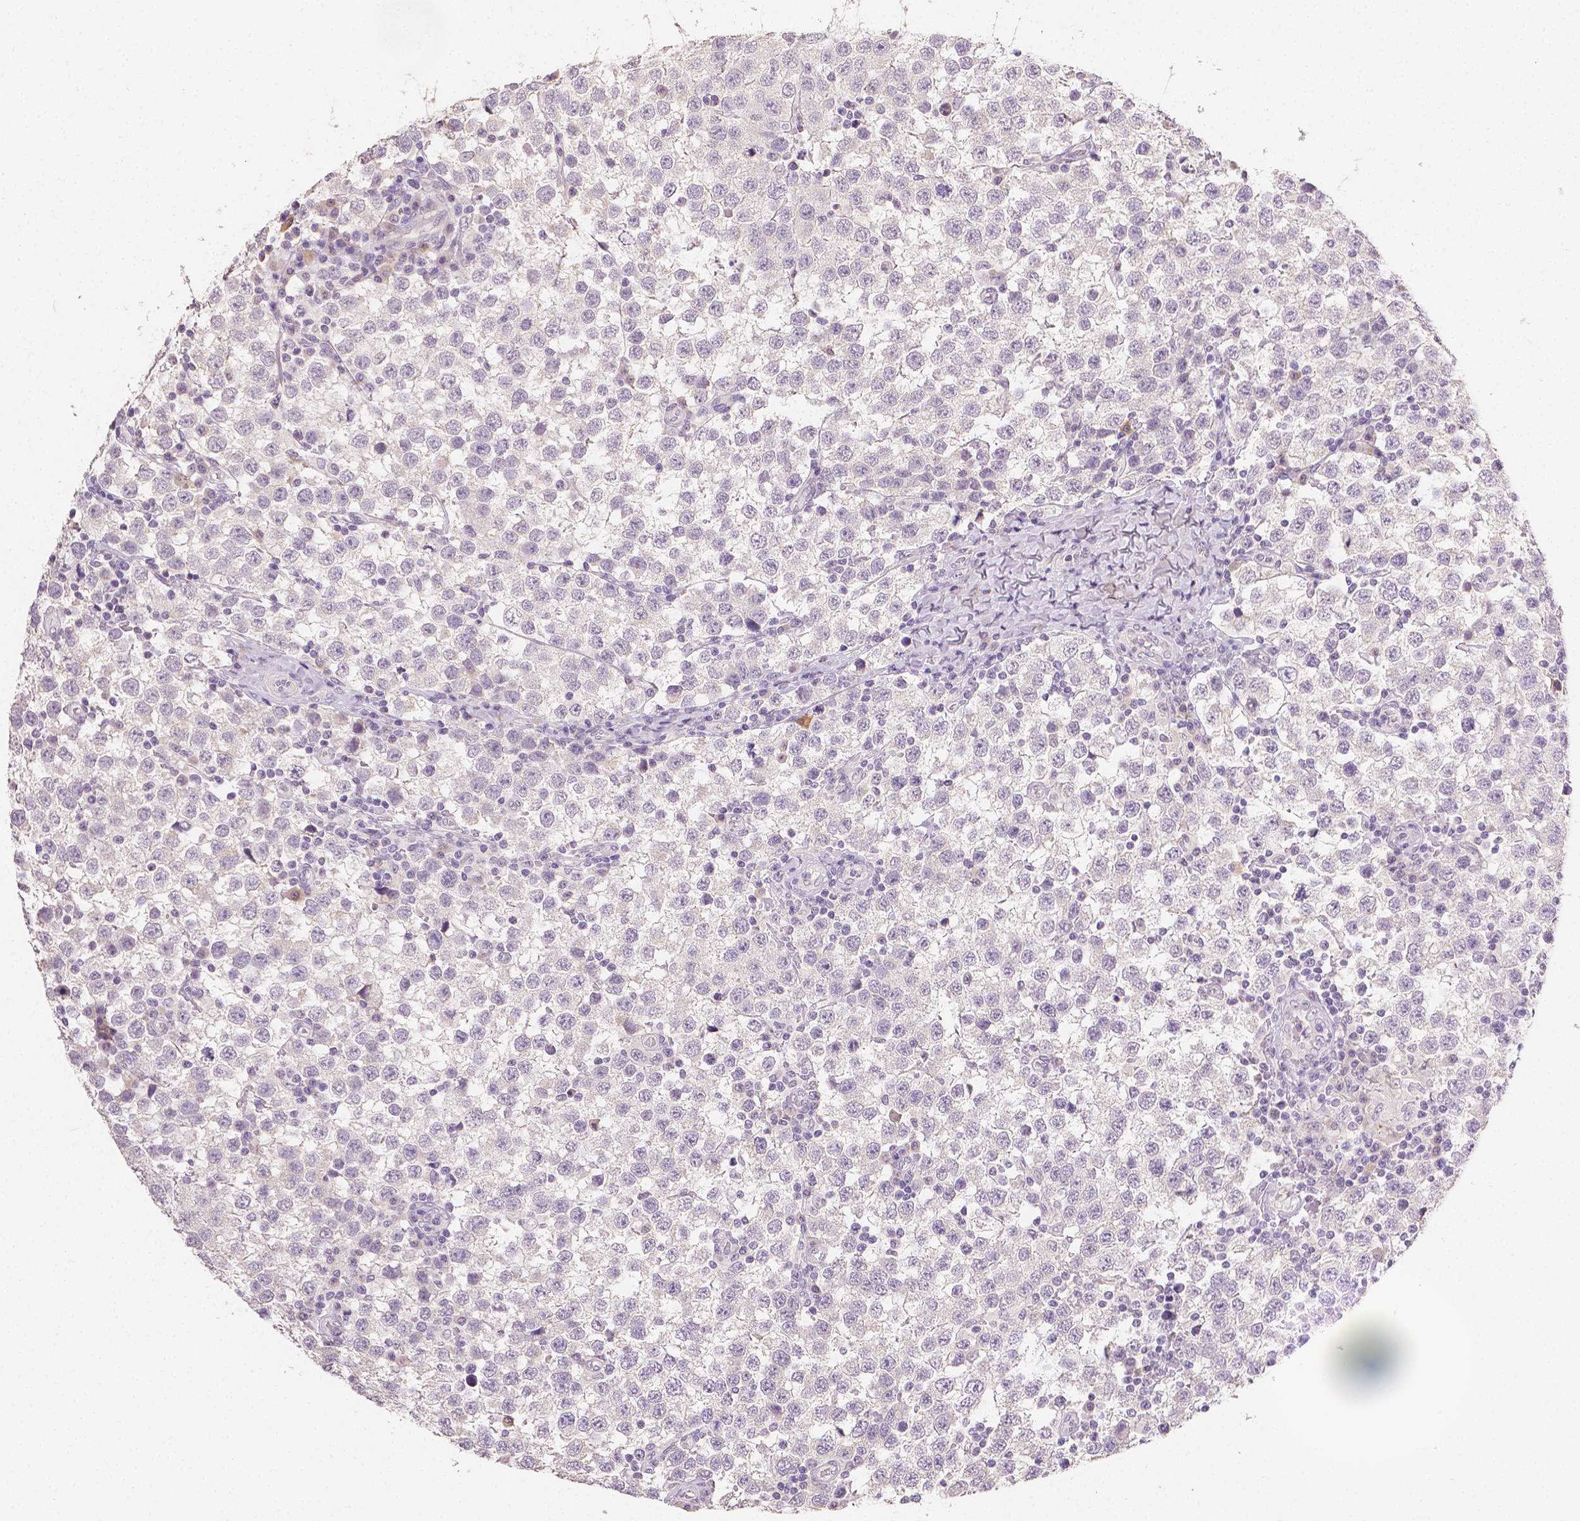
{"staining": {"intensity": "negative", "quantity": "none", "location": "none"}, "tissue": "testis cancer", "cell_type": "Tumor cells", "image_type": "cancer", "snomed": [{"axis": "morphology", "description": "Seminoma, NOS"}, {"axis": "topography", "description": "Testis"}], "caption": "A photomicrograph of human testis cancer is negative for staining in tumor cells.", "gene": "TGM1", "patient": {"sex": "male", "age": 34}}